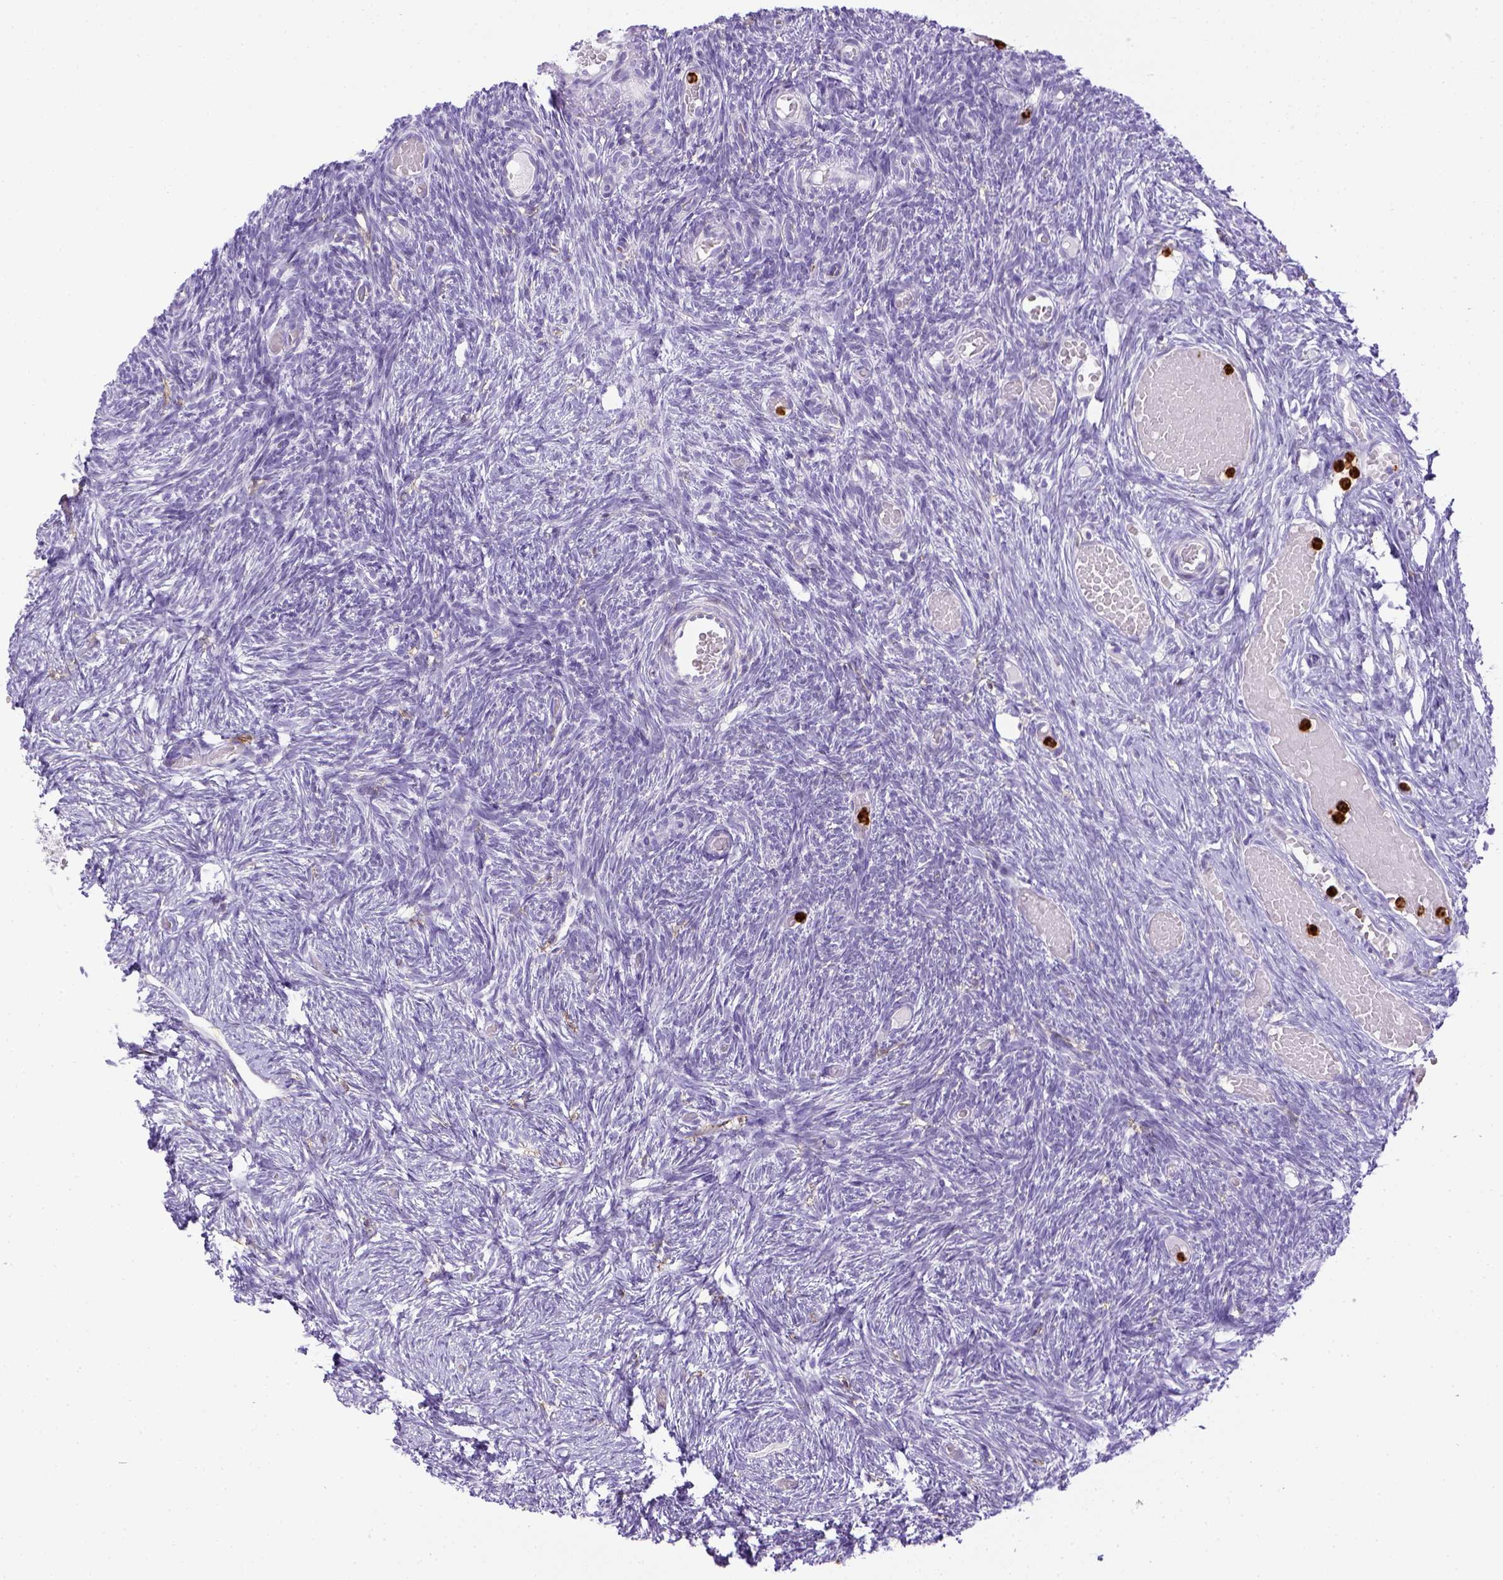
{"staining": {"intensity": "negative", "quantity": "none", "location": "none"}, "tissue": "ovary", "cell_type": "Ovarian stroma cells", "image_type": "normal", "snomed": [{"axis": "morphology", "description": "Normal tissue, NOS"}, {"axis": "topography", "description": "Ovary"}], "caption": "IHC of normal ovary reveals no positivity in ovarian stroma cells. (Stains: DAB (3,3'-diaminobenzidine) immunohistochemistry with hematoxylin counter stain, Microscopy: brightfield microscopy at high magnification).", "gene": "ITGAM", "patient": {"sex": "female", "age": 39}}